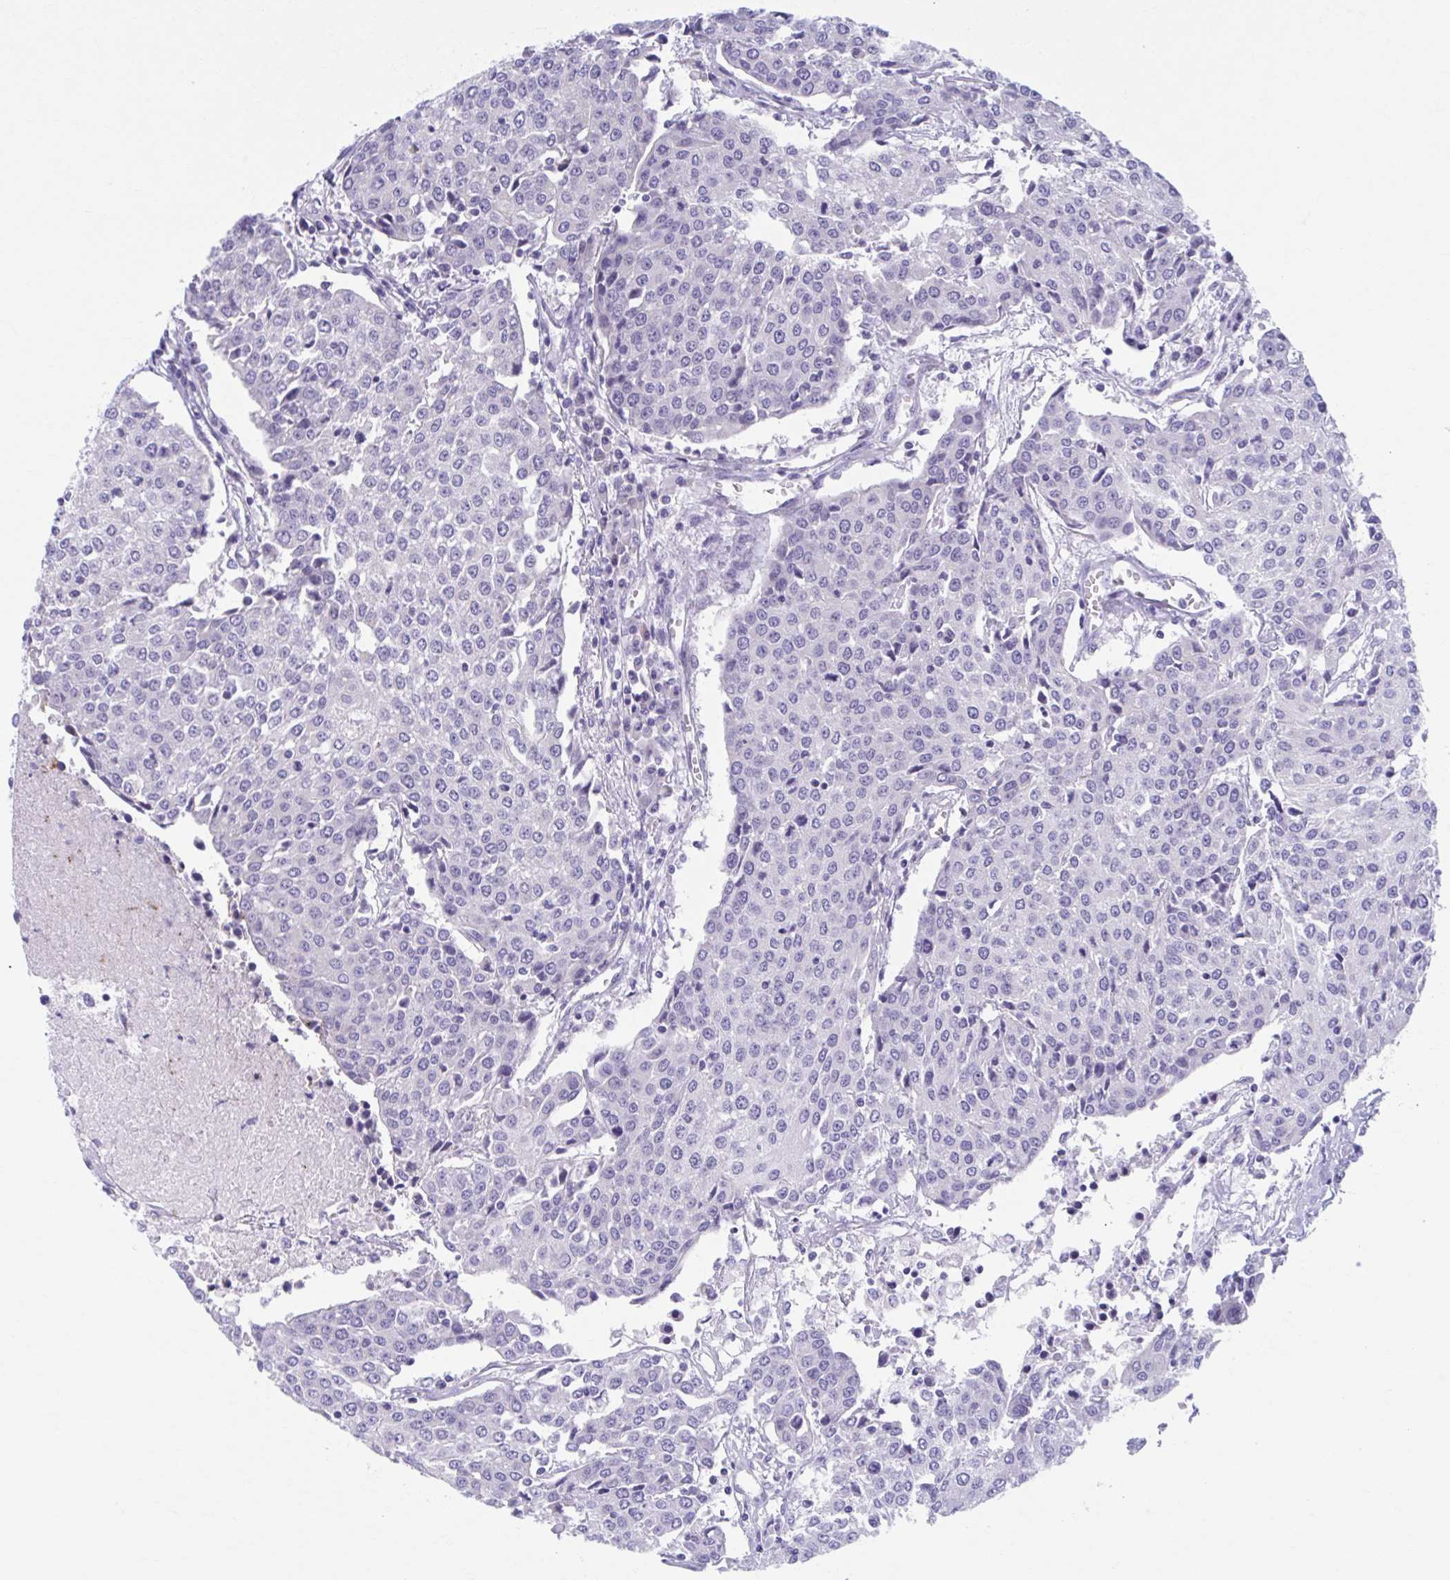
{"staining": {"intensity": "negative", "quantity": "none", "location": "none"}, "tissue": "urothelial cancer", "cell_type": "Tumor cells", "image_type": "cancer", "snomed": [{"axis": "morphology", "description": "Urothelial carcinoma, High grade"}, {"axis": "topography", "description": "Urinary bladder"}], "caption": "DAB (3,3'-diaminobenzidine) immunohistochemical staining of urothelial cancer displays no significant expression in tumor cells. The staining is performed using DAB brown chromogen with nuclei counter-stained in using hematoxylin.", "gene": "CCDC105", "patient": {"sex": "female", "age": 85}}